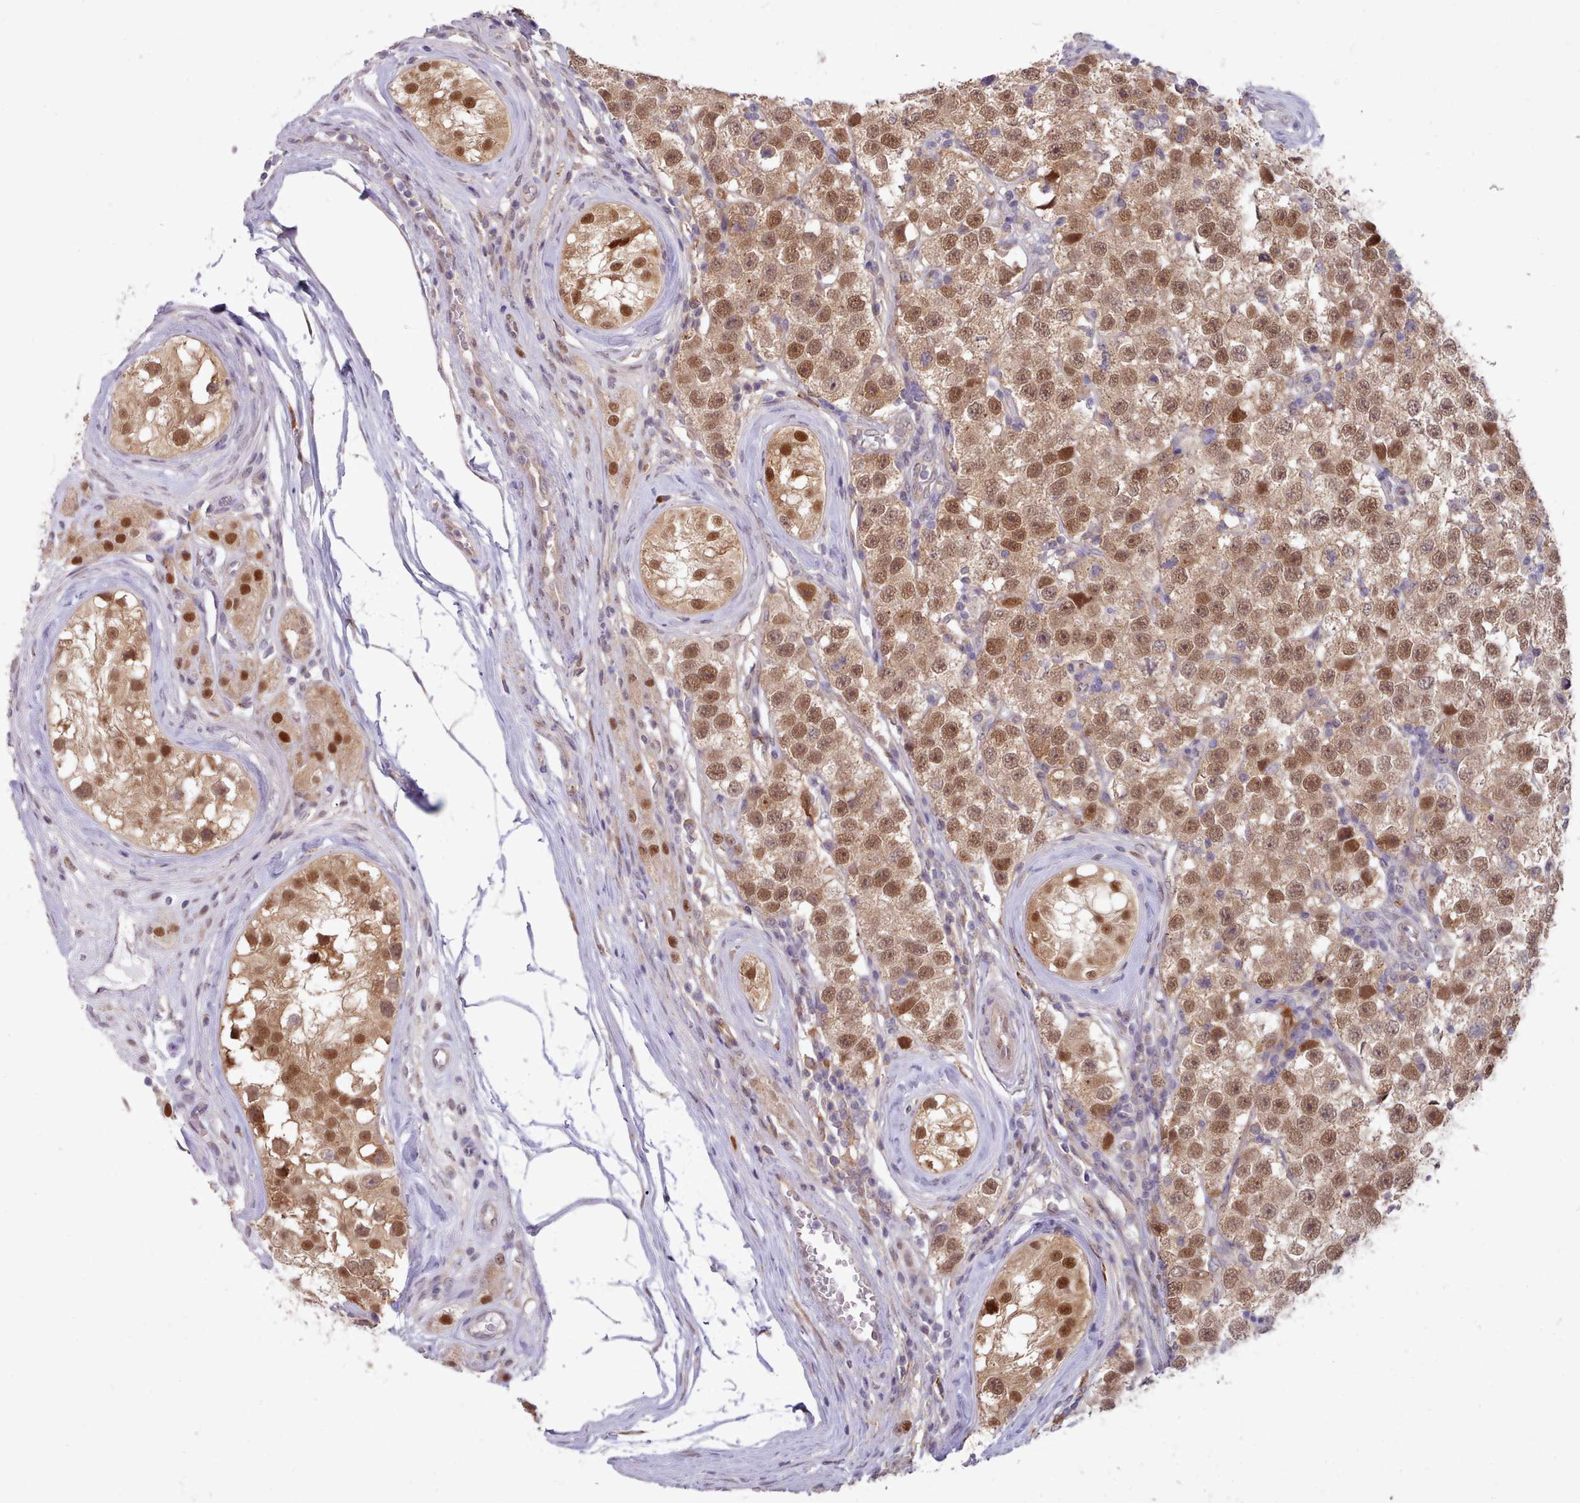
{"staining": {"intensity": "moderate", "quantity": ">75%", "location": "cytoplasmic/membranous,nuclear"}, "tissue": "testis cancer", "cell_type": "Tumor cells", "image_type": "cancer", "snomed": [{"axis": "morphology", "description": "Seminoma, NOS"}, {"axis": "topography", "description": "Testis"}], "caption": "Testis cancer was stained to show a protein in brown. There is medium levels of moderate cytoplasmic/membranous and nuclear expression in approximately >75% of tumor cells.", "gene": "CES3", "patient": {"sex": "male", "age": 34}}